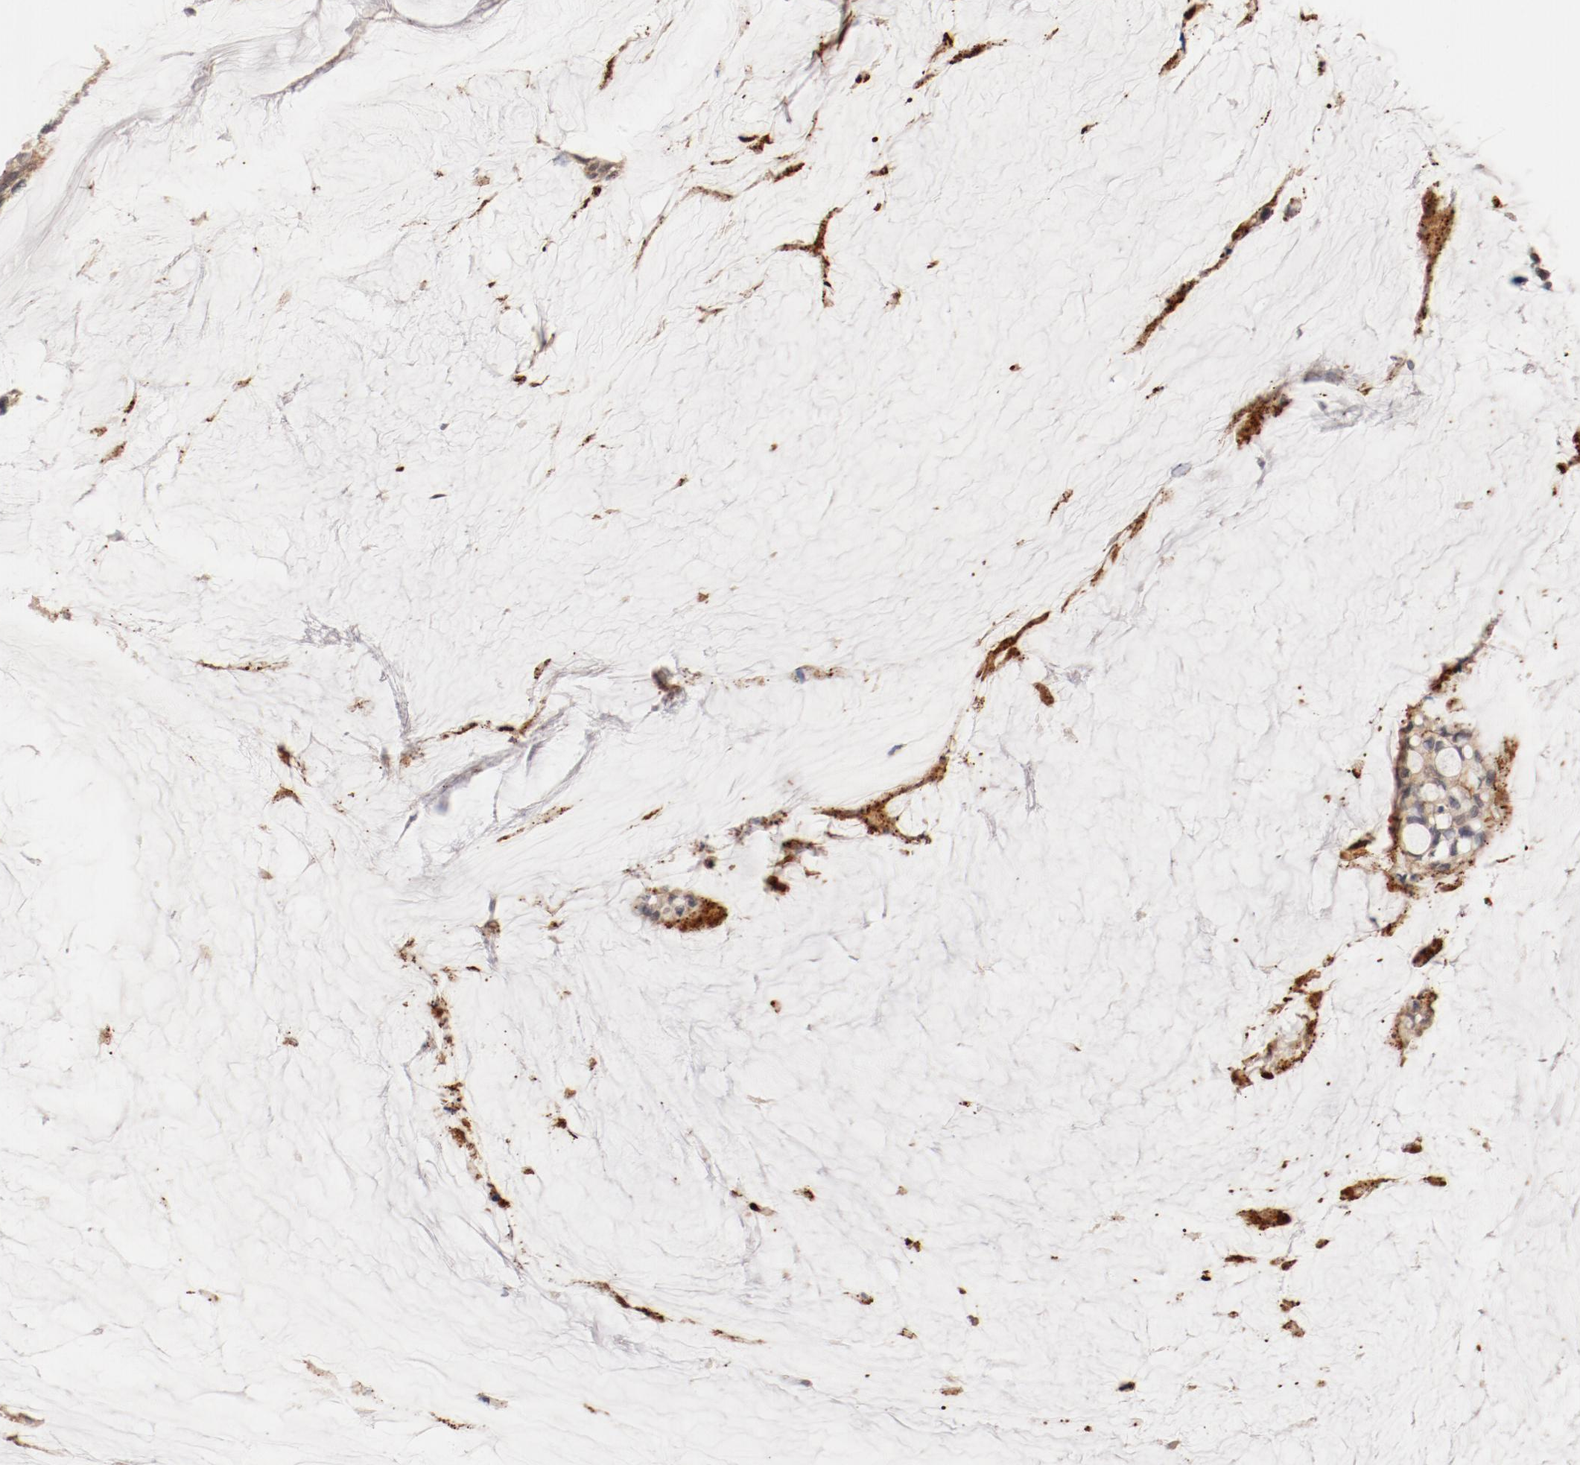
{"staining": {"intensity": "moderate", "quantity": ">75%", "location": "cytoplasmic/membranous"}, "tissue": "ovarian cancer", "cell_type": "Tumor cells", "image_type": "cancer", "snomed": [{"axis": "morphology", "description": "Cystadenocarcinoma, mucinous, NOS"}, {"axis": "topography", "description": "Ovary"}], "caption": "The immunohistochemical stain labels moderate cytoplasmic/membranous positivity in tumor cells of ovarian mucinous cystadenocarcinoma tissue. Nuclei are stained in blue.", "gene": "ZNF267", "patient": {"sex": "female", "age": 39}}